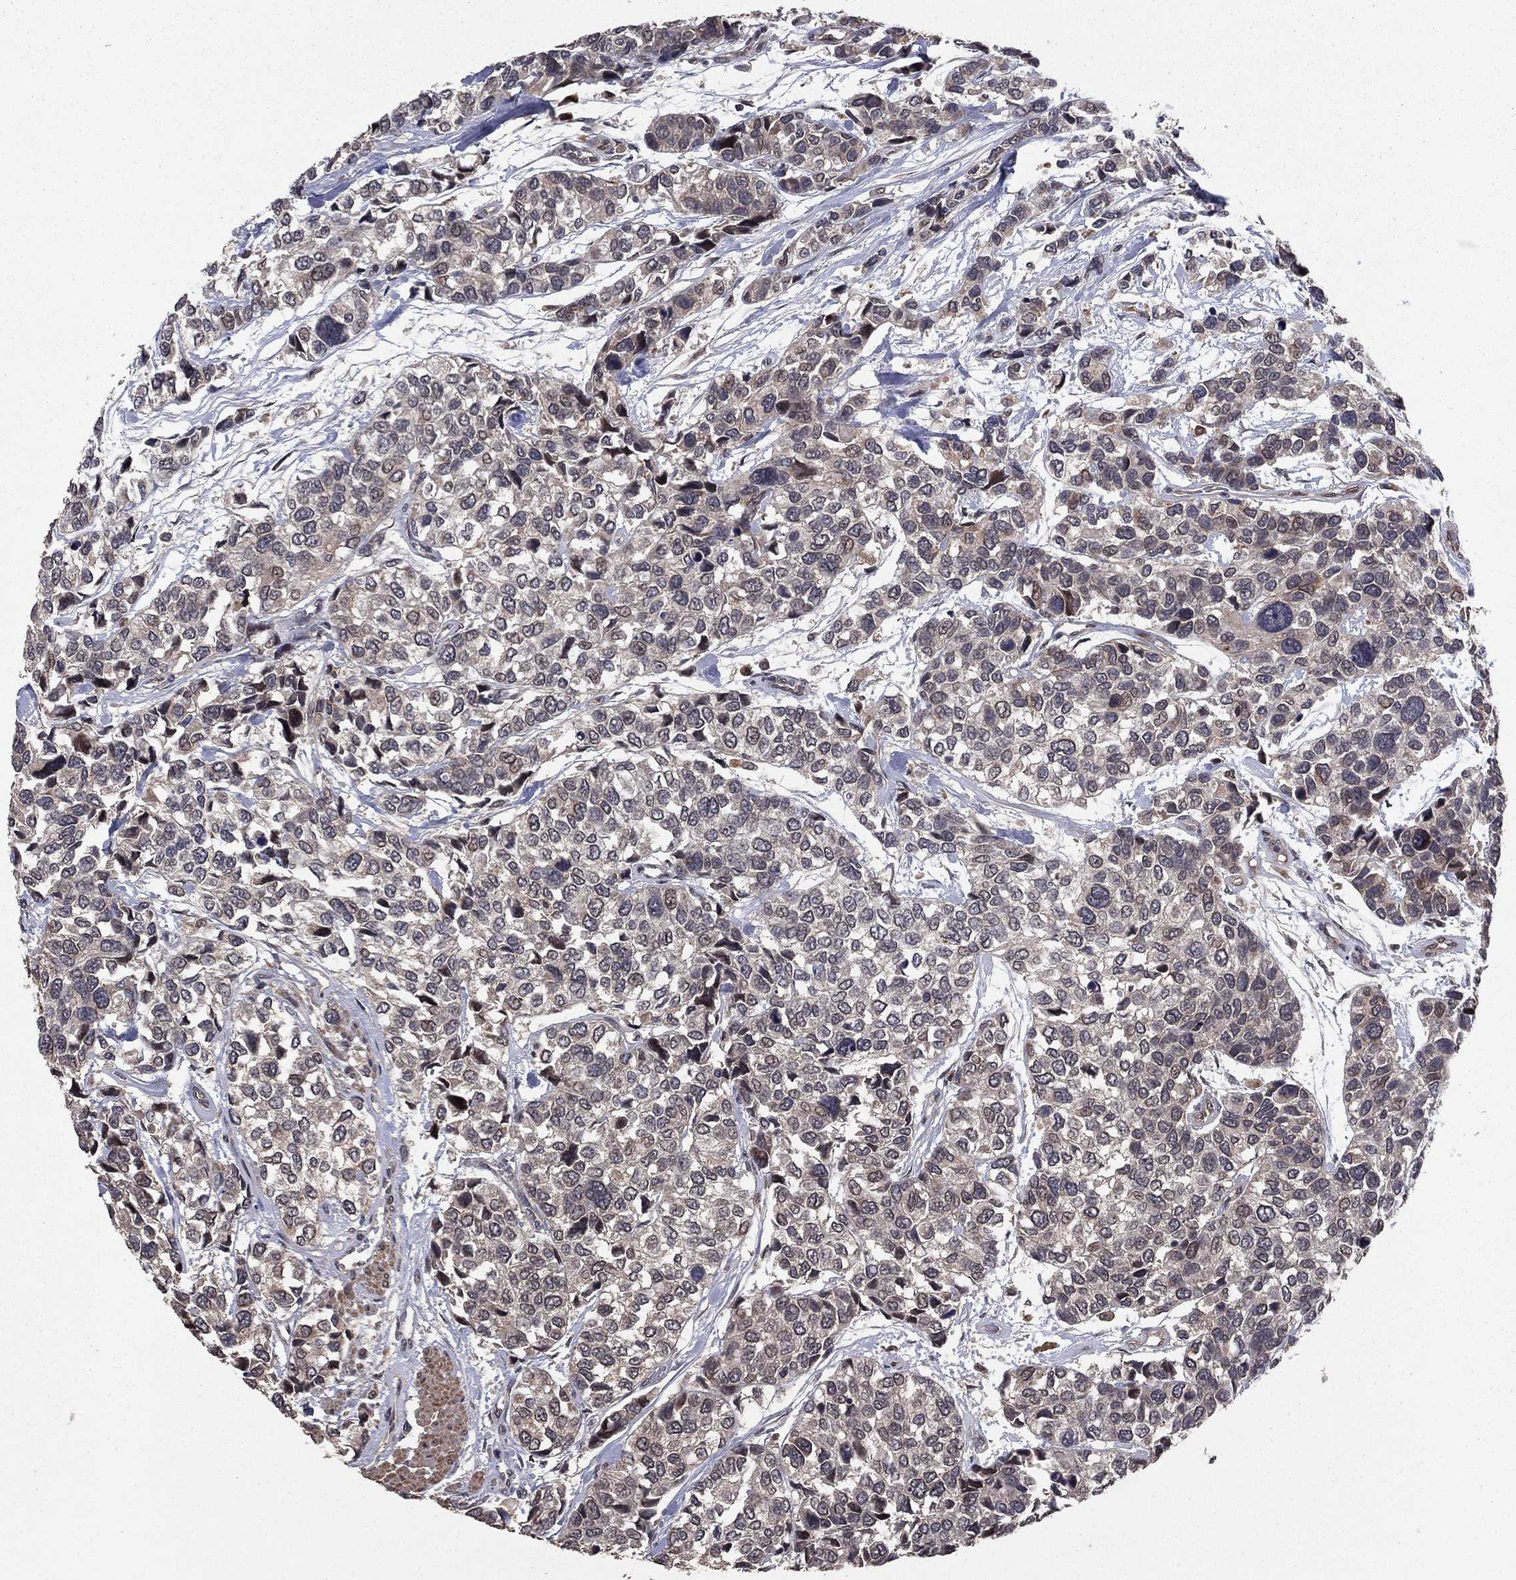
{"staining": {"intensity": "negative", "quantity": "none", "location": "none"}, "tissue": "urothelial cancer", "cell_type": "Tumor cells", "image_type": "cancer", "snomed": [{"axis": "morphology", "description": "Urothelial carcinoma, High grade"}, {"axis": "topography", "description": "Urinary bladder"}], "caption": "Human urothelial carcinoma (high-grade) stained for a protein using IHC shows no expression in tumor cells.", "gene": "DHRS1", "patient": {"sex": "male", "age": 77}}